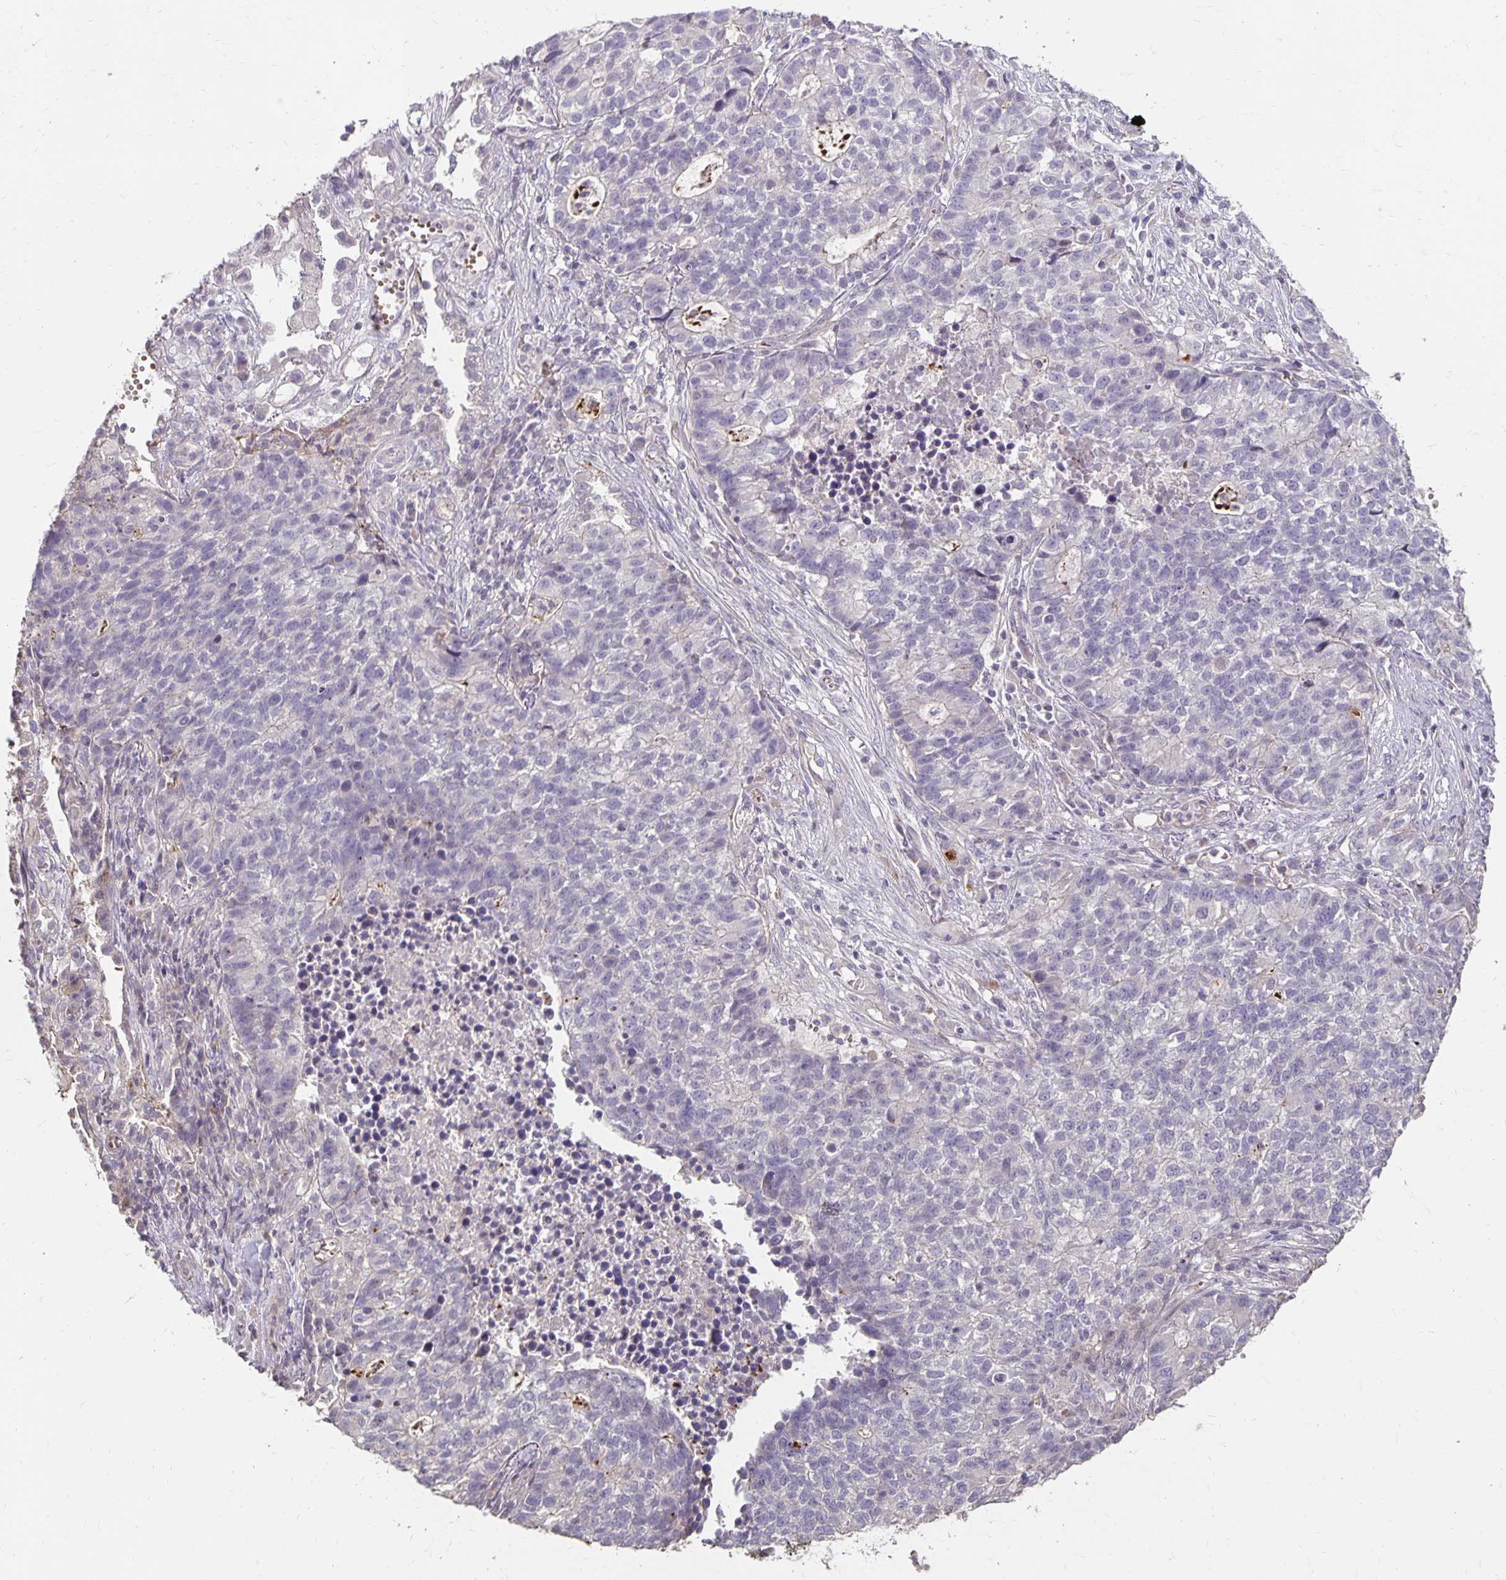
{"staining": {"intensity": "negative", "quantity": "none", "location": "none"}, "tissue": "lung cancer", "cell_type": "Tumor cells", "image_type": "cancer", "snomed": [{"axis": "morphology", "description": "Adenocarcinoma, NOS"}, {"axis": "topography", "description": "Lung"}], "caption": "Tumor cells are negative for protein expression in human lung cancer.", "gene": "CST6", "patient": {"sex": "male", "age": 57}}